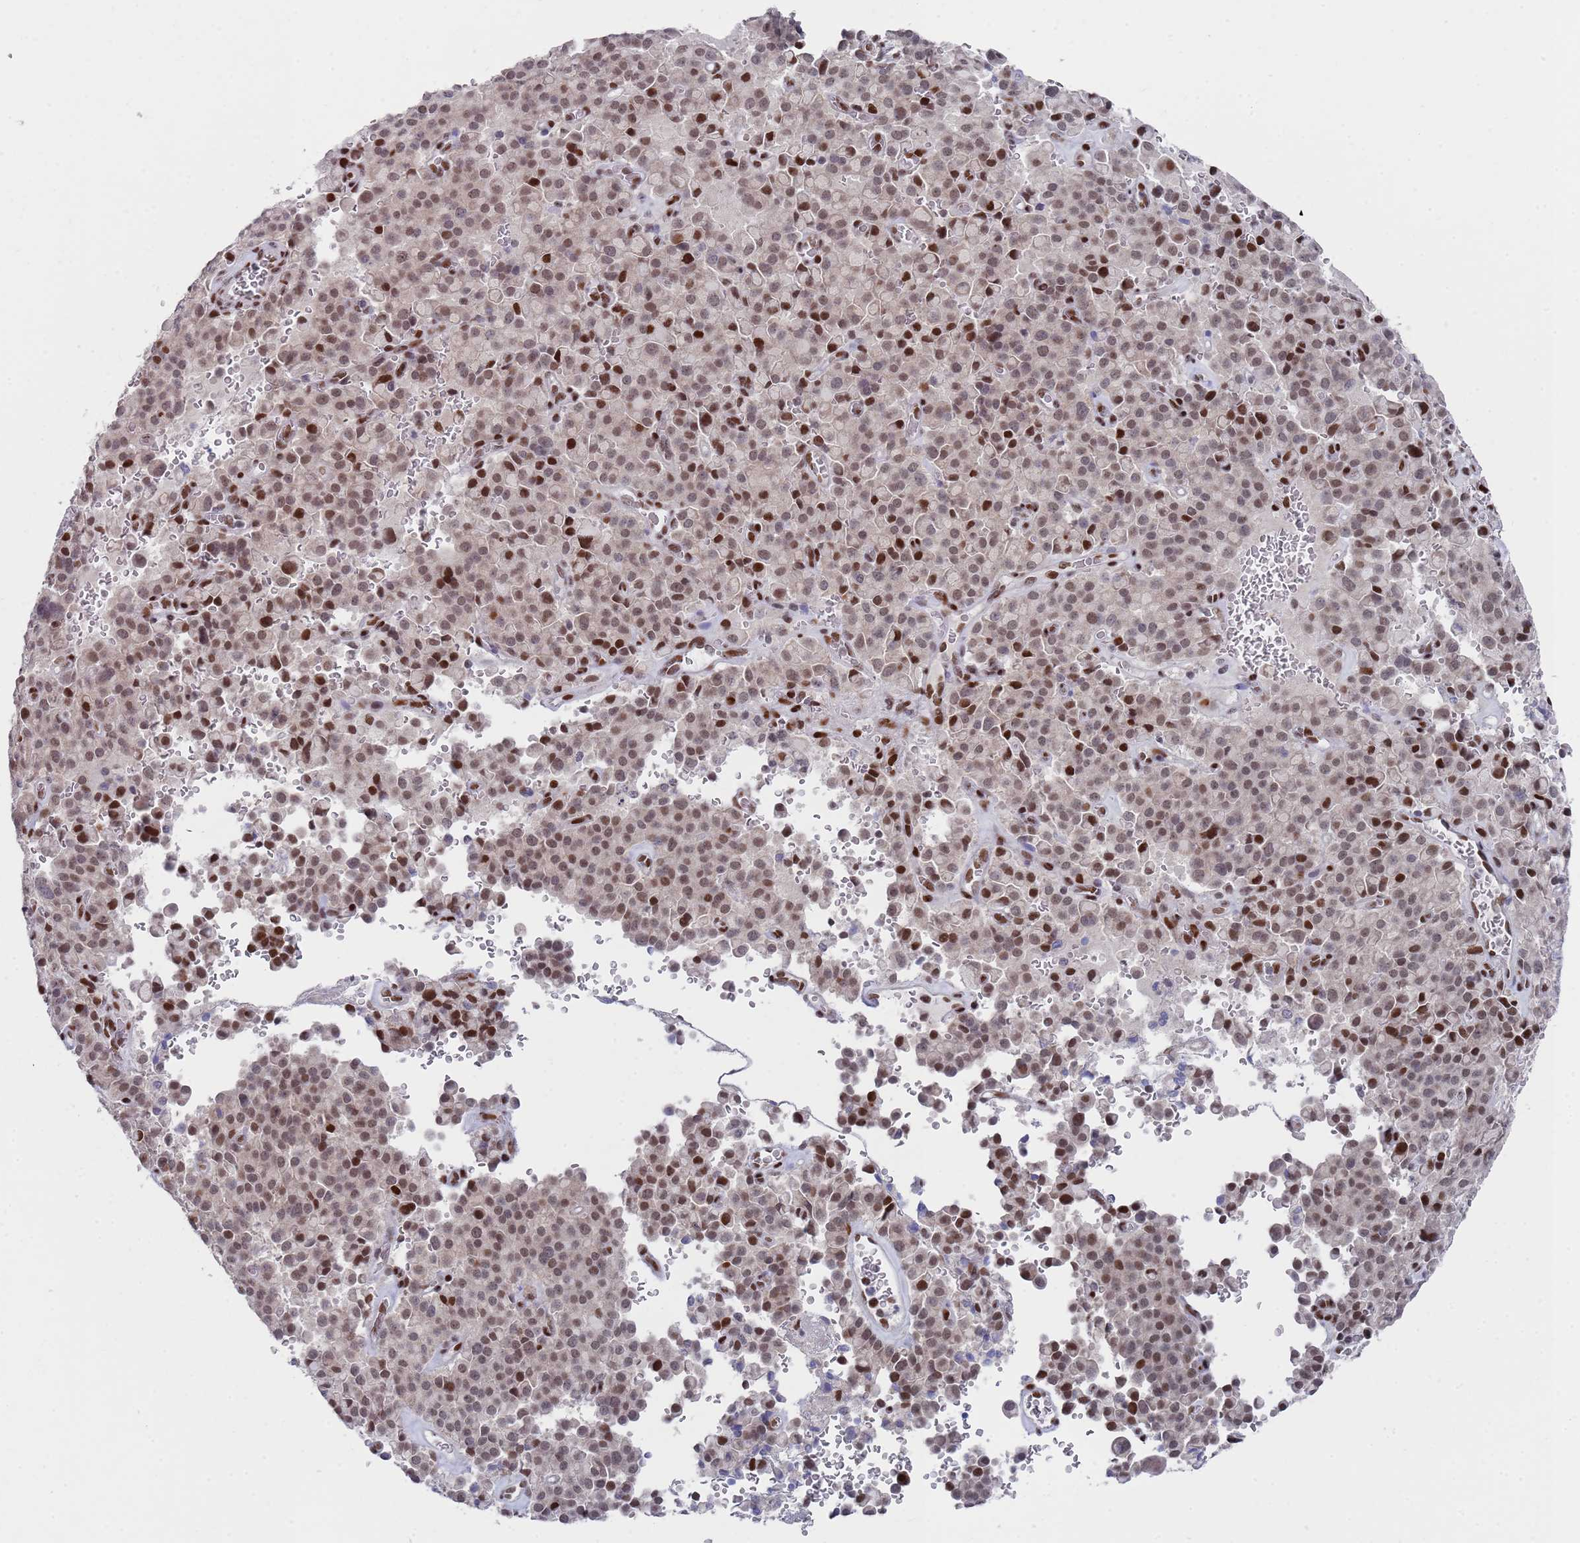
{"staining": {"intensity": "strong", "quantity": ">75%", "location": "nuclear"}, "tissue": "pancreatic cancer", "cell_type": "Tumor cells", "image_type": "cancer", "snomed": [{"axis": "morphology", "description": "Adenocarcinoma, NOS"}, {"axis": "topography", "description": "Pancreas"}], "caption": "Tumor cells display high levels of strong nuclear staining in about >75% of cells in adenocarcinoma (pancreatic).", "gene": "COPS6", "patient": {"sex": "male", "age": 65}}